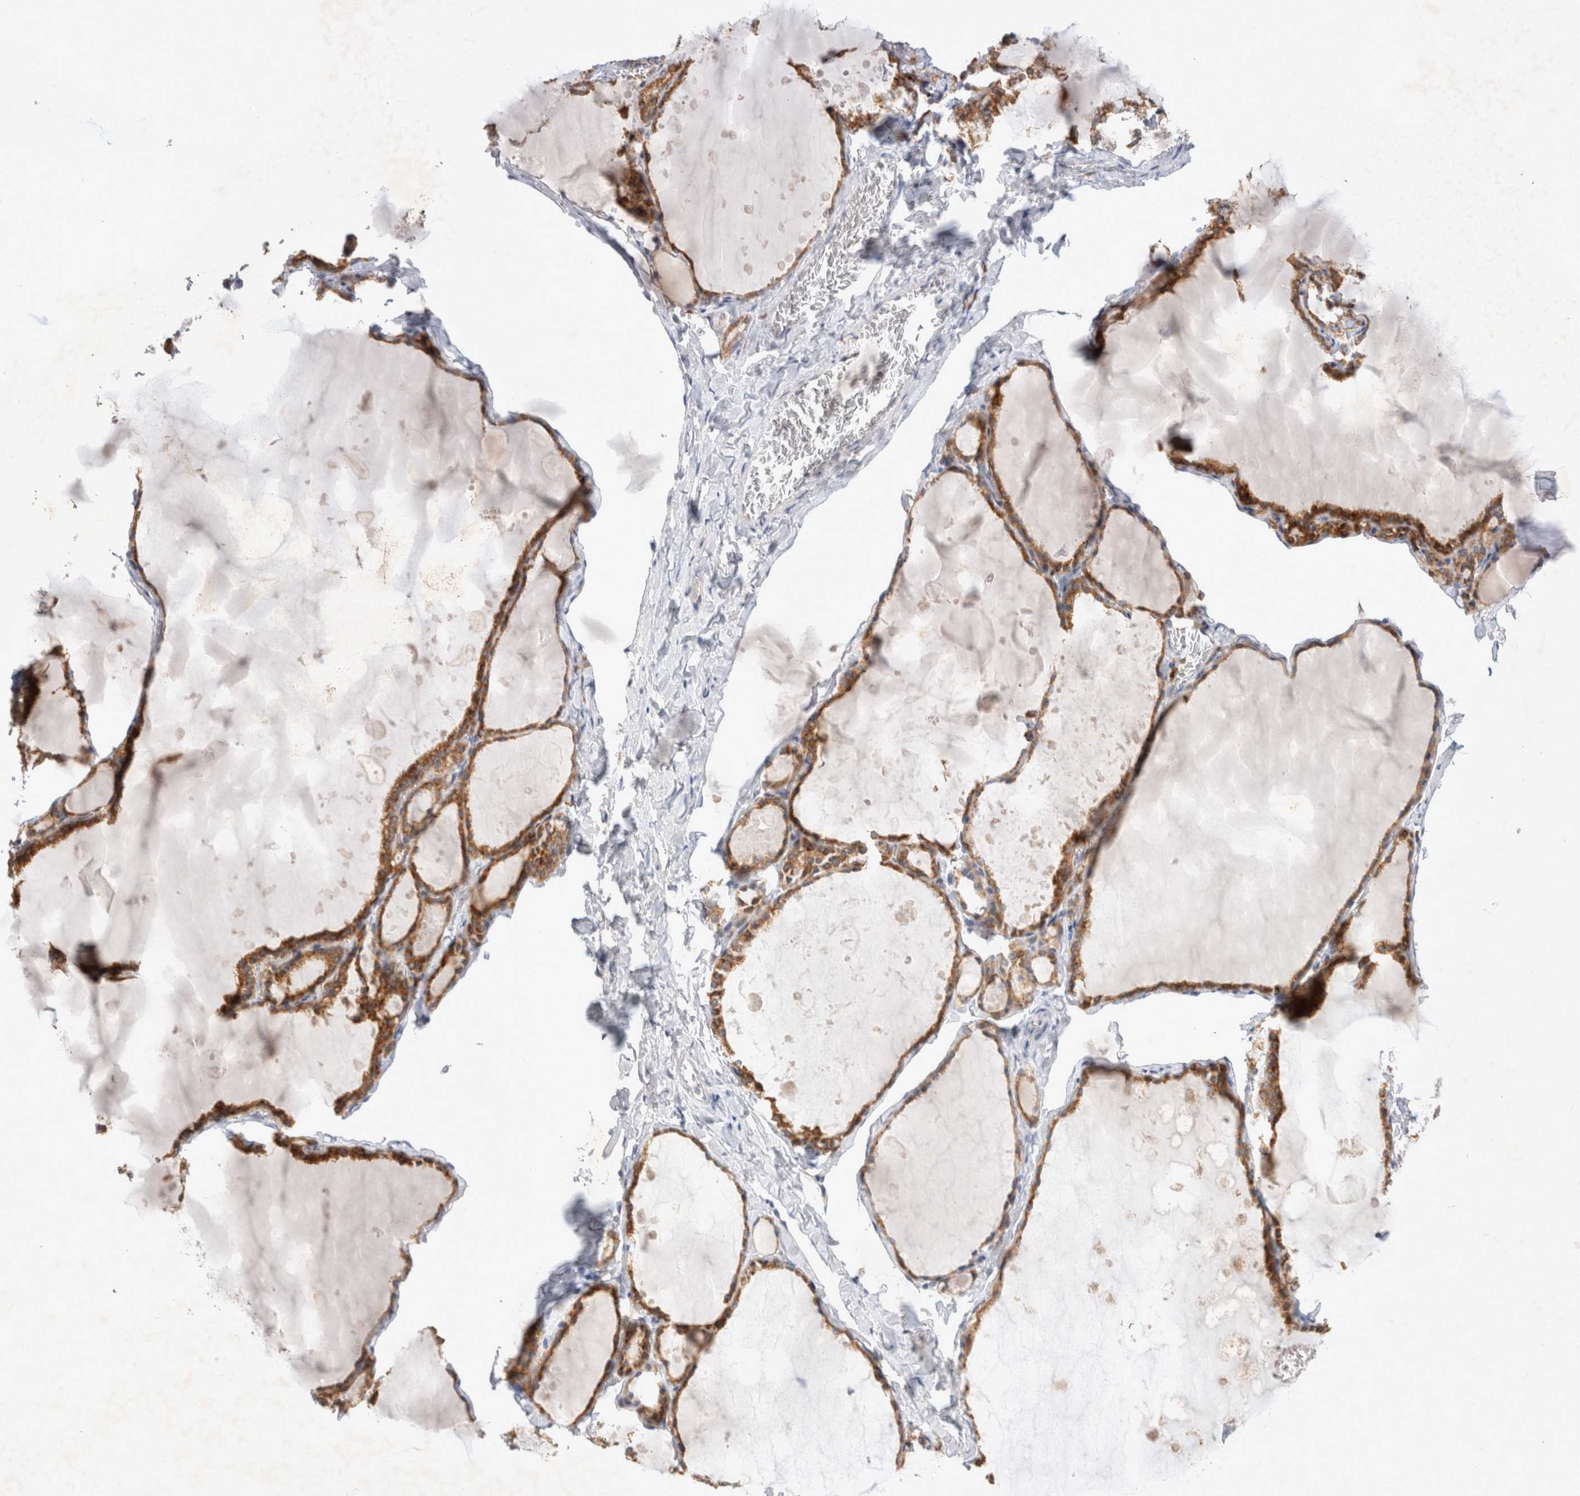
{"staining": {"intensity": "moderate", "quantity": ">75%", "location": "cytoplasmic/membranous"}, "tissue": "thyroid gland", "cell_type": "Glandular cells", "image_type": "normal", "snomed": [{"axis": "morphology", "description": "Normal tissue, NOS"}, {"axis": "topography", "description": "Thyroid gland"}], "caption": "Immunohistochemical staining of benign human thyroid gland exhibits medium levels of moderate cytoplasmic/membranous positivity in approximately >75% of glandular cells.", "gene": "NEDD4L", "patient": {"sex": "male", "age": 56}}